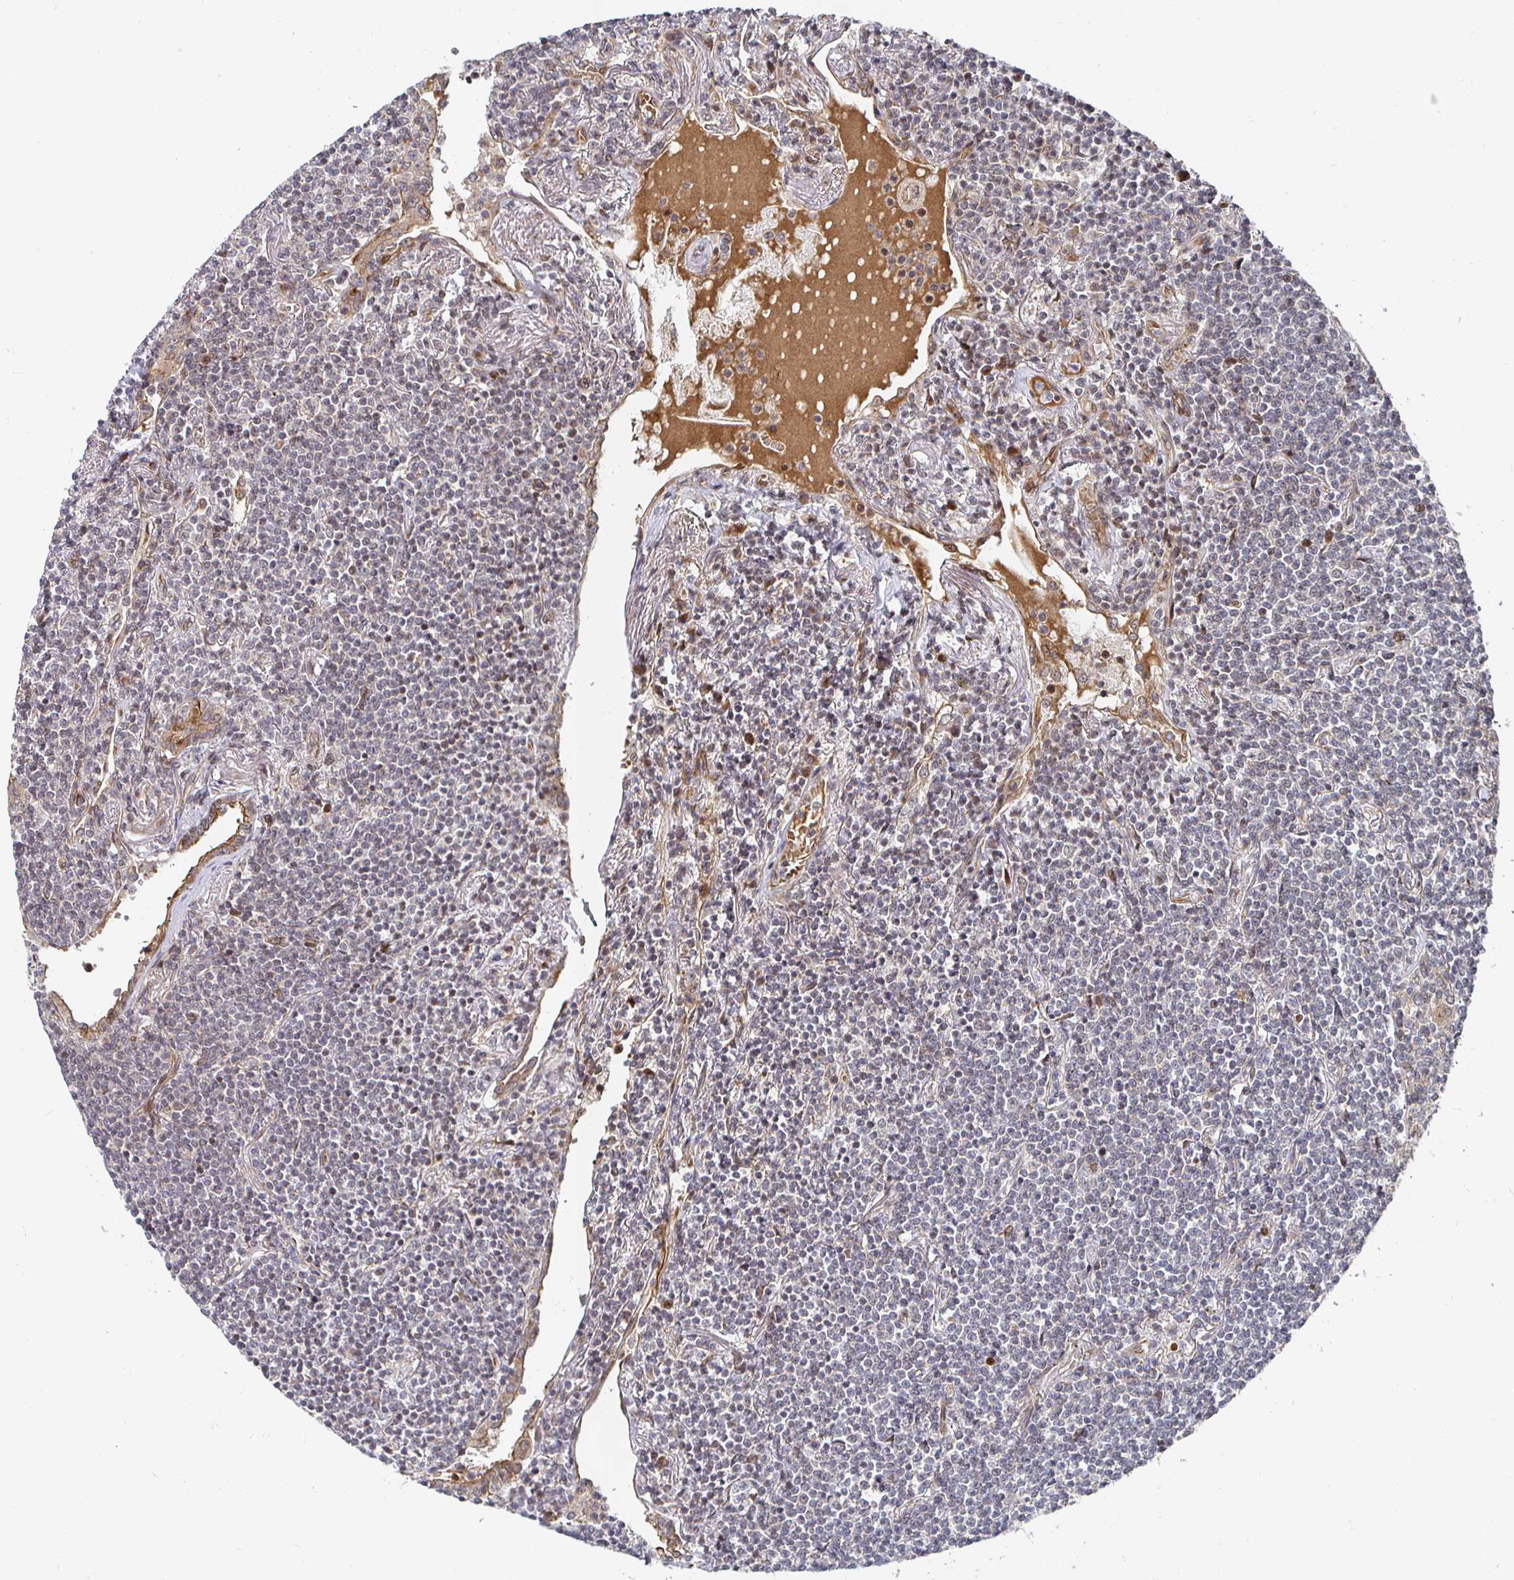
{"staining": {"intensity": "negative", "quantity": "none", "location": "none"}, "tissue": "lymphoma", "cell_type": "Tumor cells", "image_type": "cancer", "snomed": [{"axis": "morphology", "description": "Malignant lymphoma, non-Hodgkin's type, Low grade"}, {"axis": "topography", "description": "Lung"}], "caption": "Tumor cells are negative for brown protein staining in lymphoma.", "gene": "TBKBP1", "patient": {"sex": "female", "age": 71}}